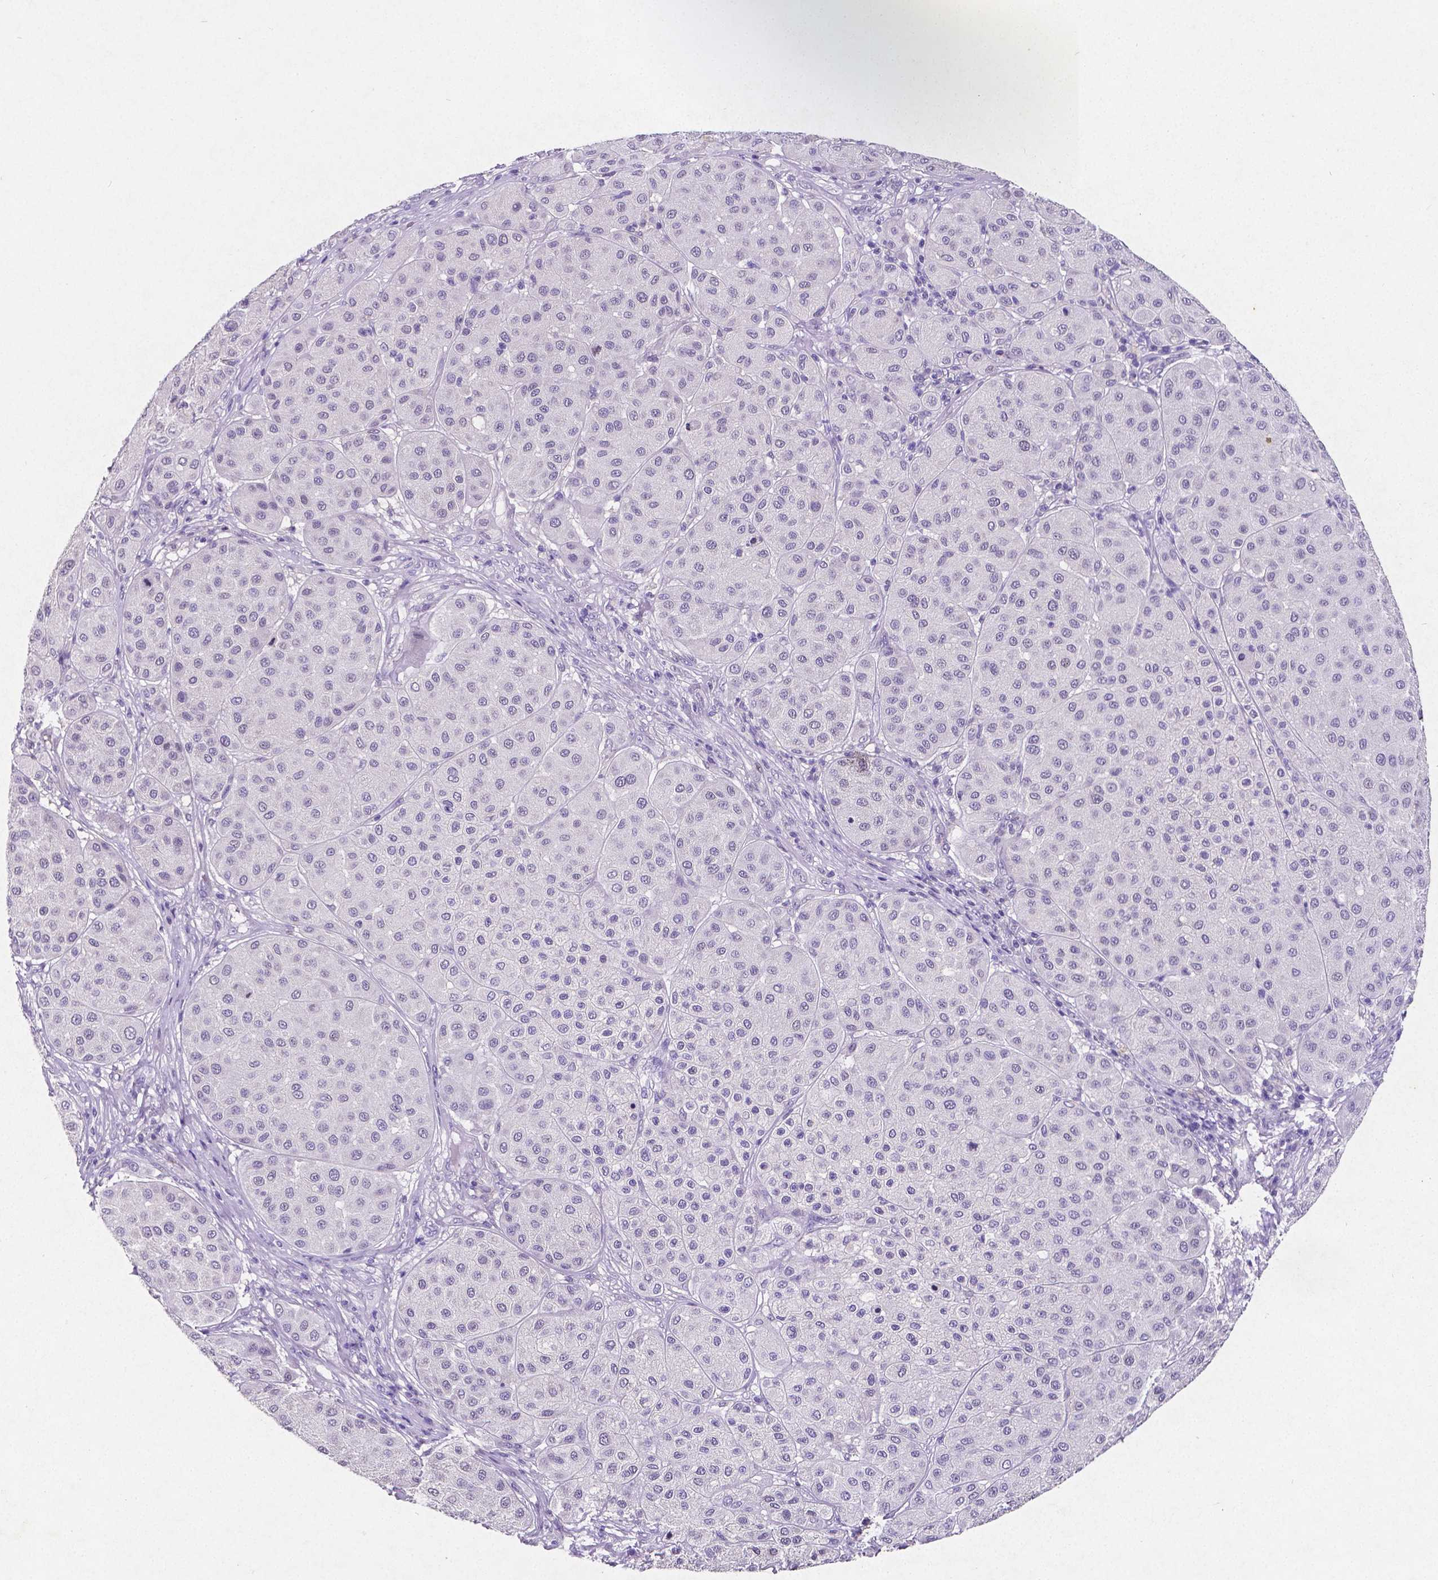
{"staining": {"intensity": "negative", "quantity": "none", "location": "none"}, "tissue": "melanoma", "cell_type": "Tumor cells", "image_type": "cancer", "snomed": [{"axis": "morphology", "description": "Malignant melanoma, Metastatic site"}, {"axis": "topography", "description": "Smooth muscle"}], "caption": "Micrograph shows no protein positivity in tumor cells of malignant melanoma (metastatic site) tissue. (Brightfield microscopy of DAB IHC at high magnification).", "gene": "SATB2", "patient": {"sex": "male", "age": 41}}